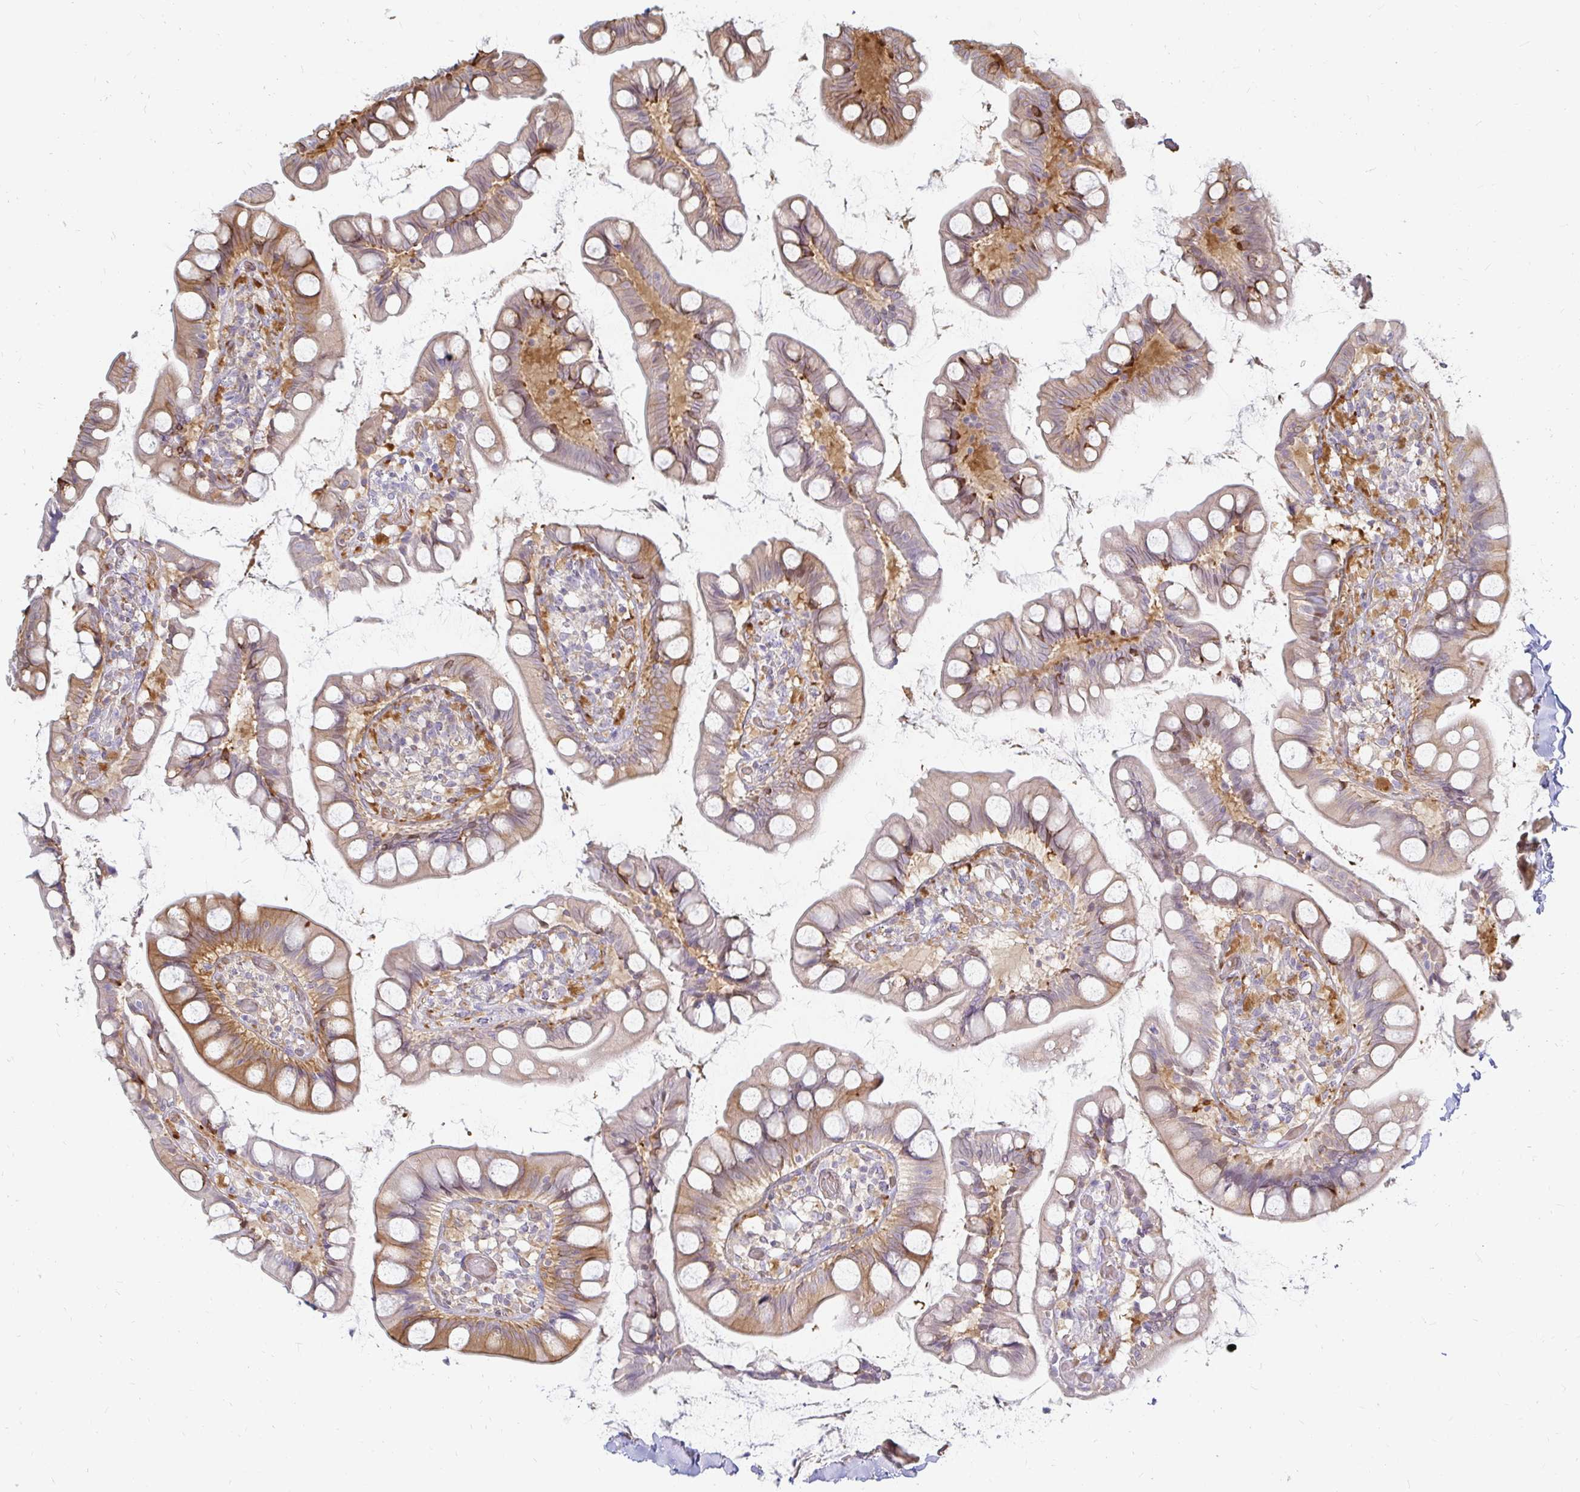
{"staining": {"intensity": "moderate", "quantity": "25%-75%", "location": "cytoplasmic/membranous"}, "tissue": "small intestine", "cell_type": "Glandular cells", "image_type": "normal", "snomed": [{"axis": "morphology", "description": "Normal tissue, NOS"}, {"axis": "topography", "description": "Small intestine"}], "caption": "A brown stain shows moderate cytoplasmic/membranous staining of a protein in glandular cells of benign small intestine.", "gene": "CAST", "patient": {"sex": "male", "age": 70}}